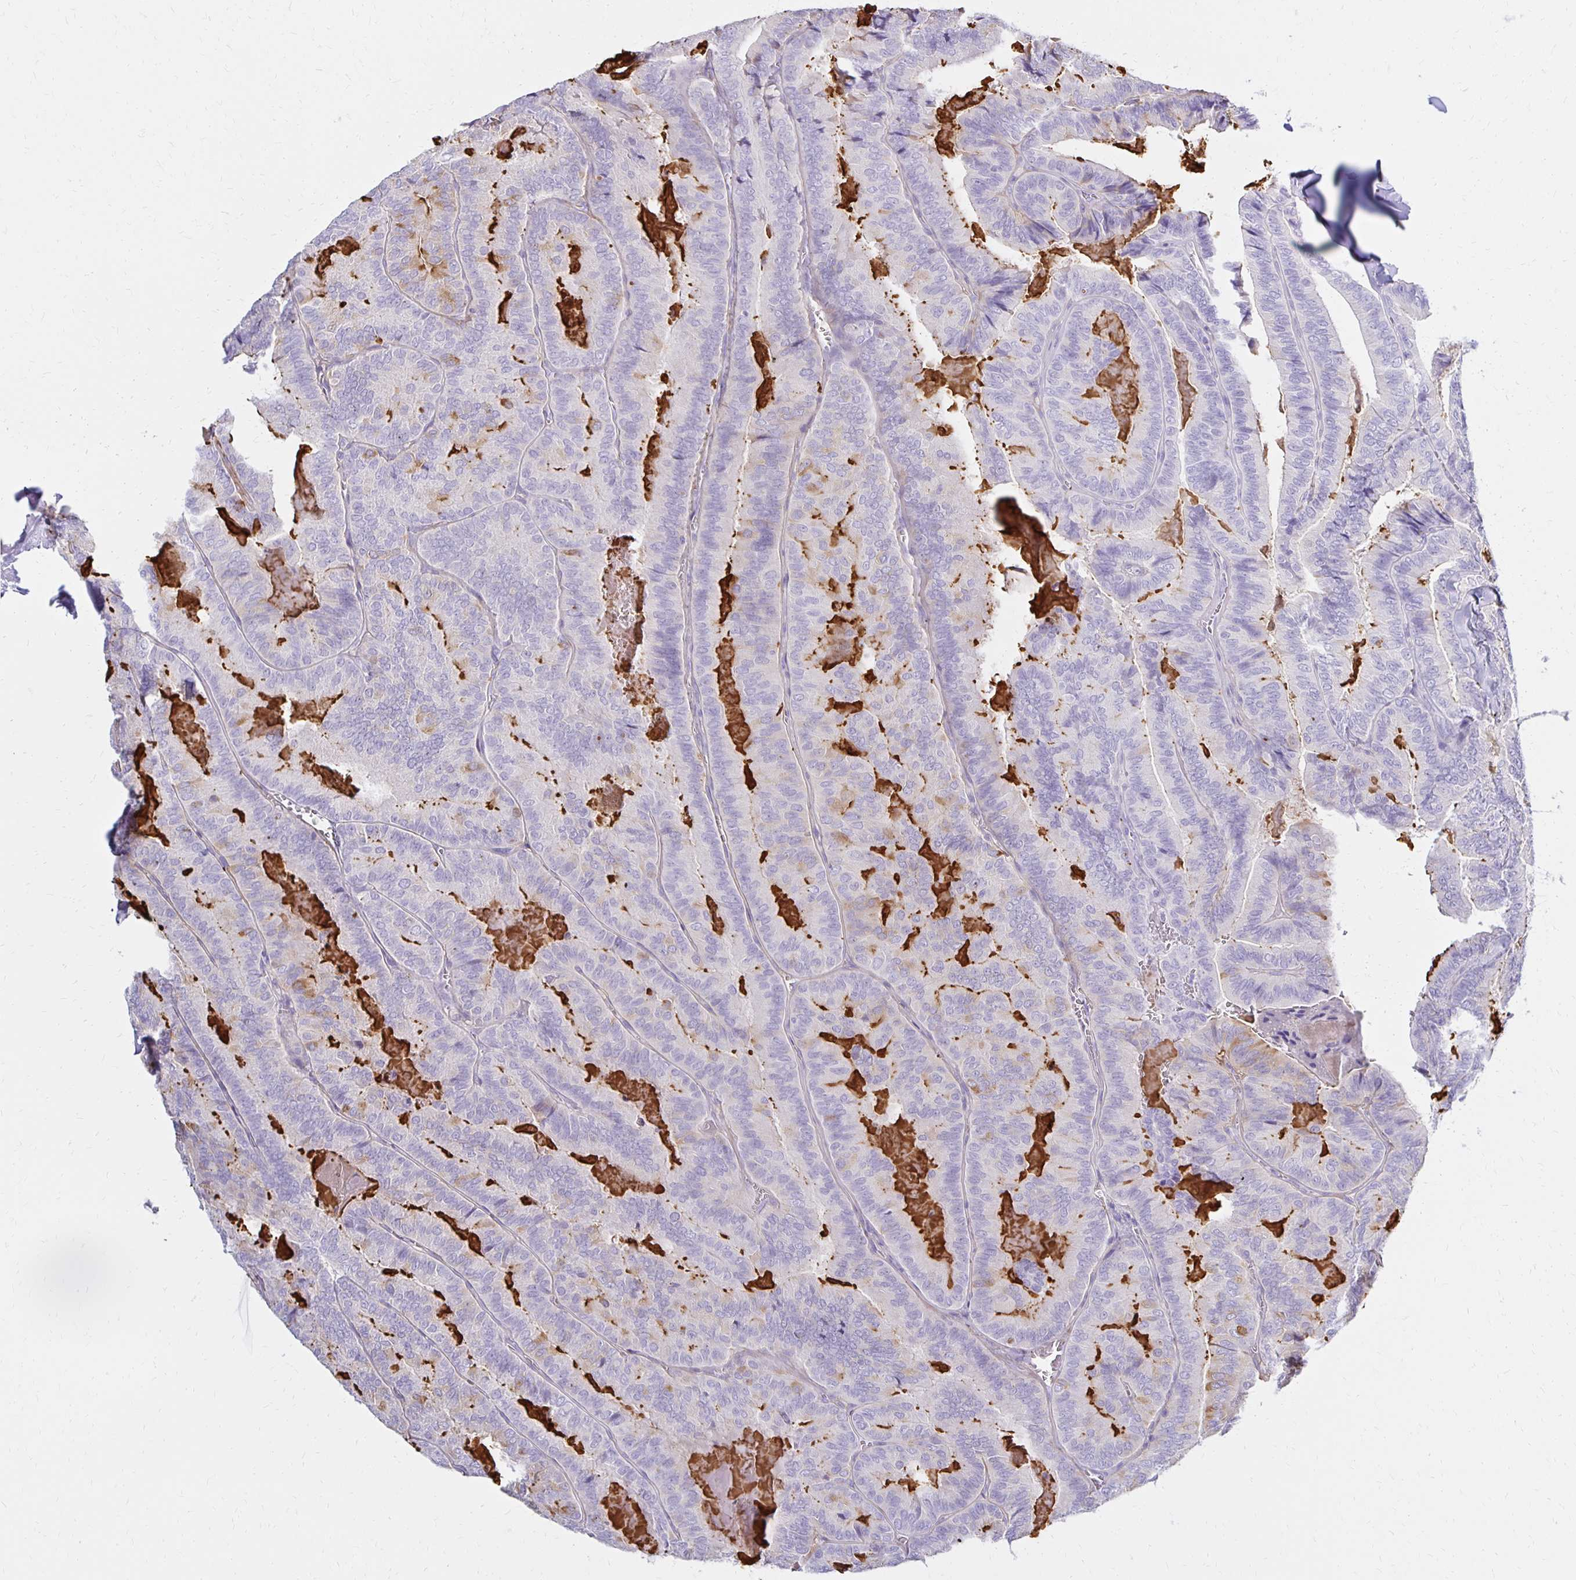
{"staining": {"intensity": "negative", "quantity": "none", "location": "none"}, "tissue": "thyroid cancer", "cell_type": "Tumor cells", "image_type": "cancer", "snomed": [{"axis": "morphology", "description": "Papillary adenocarcinoma, NOS"}, {"axis": "topography", "description": "Thyroid gland"}], "caption": "Tumor cells show no significant protein staining in thyroid papillary adenocarcinoma.", "gene": "FNTB", "patient": {"sex": "female", "age": 75}}